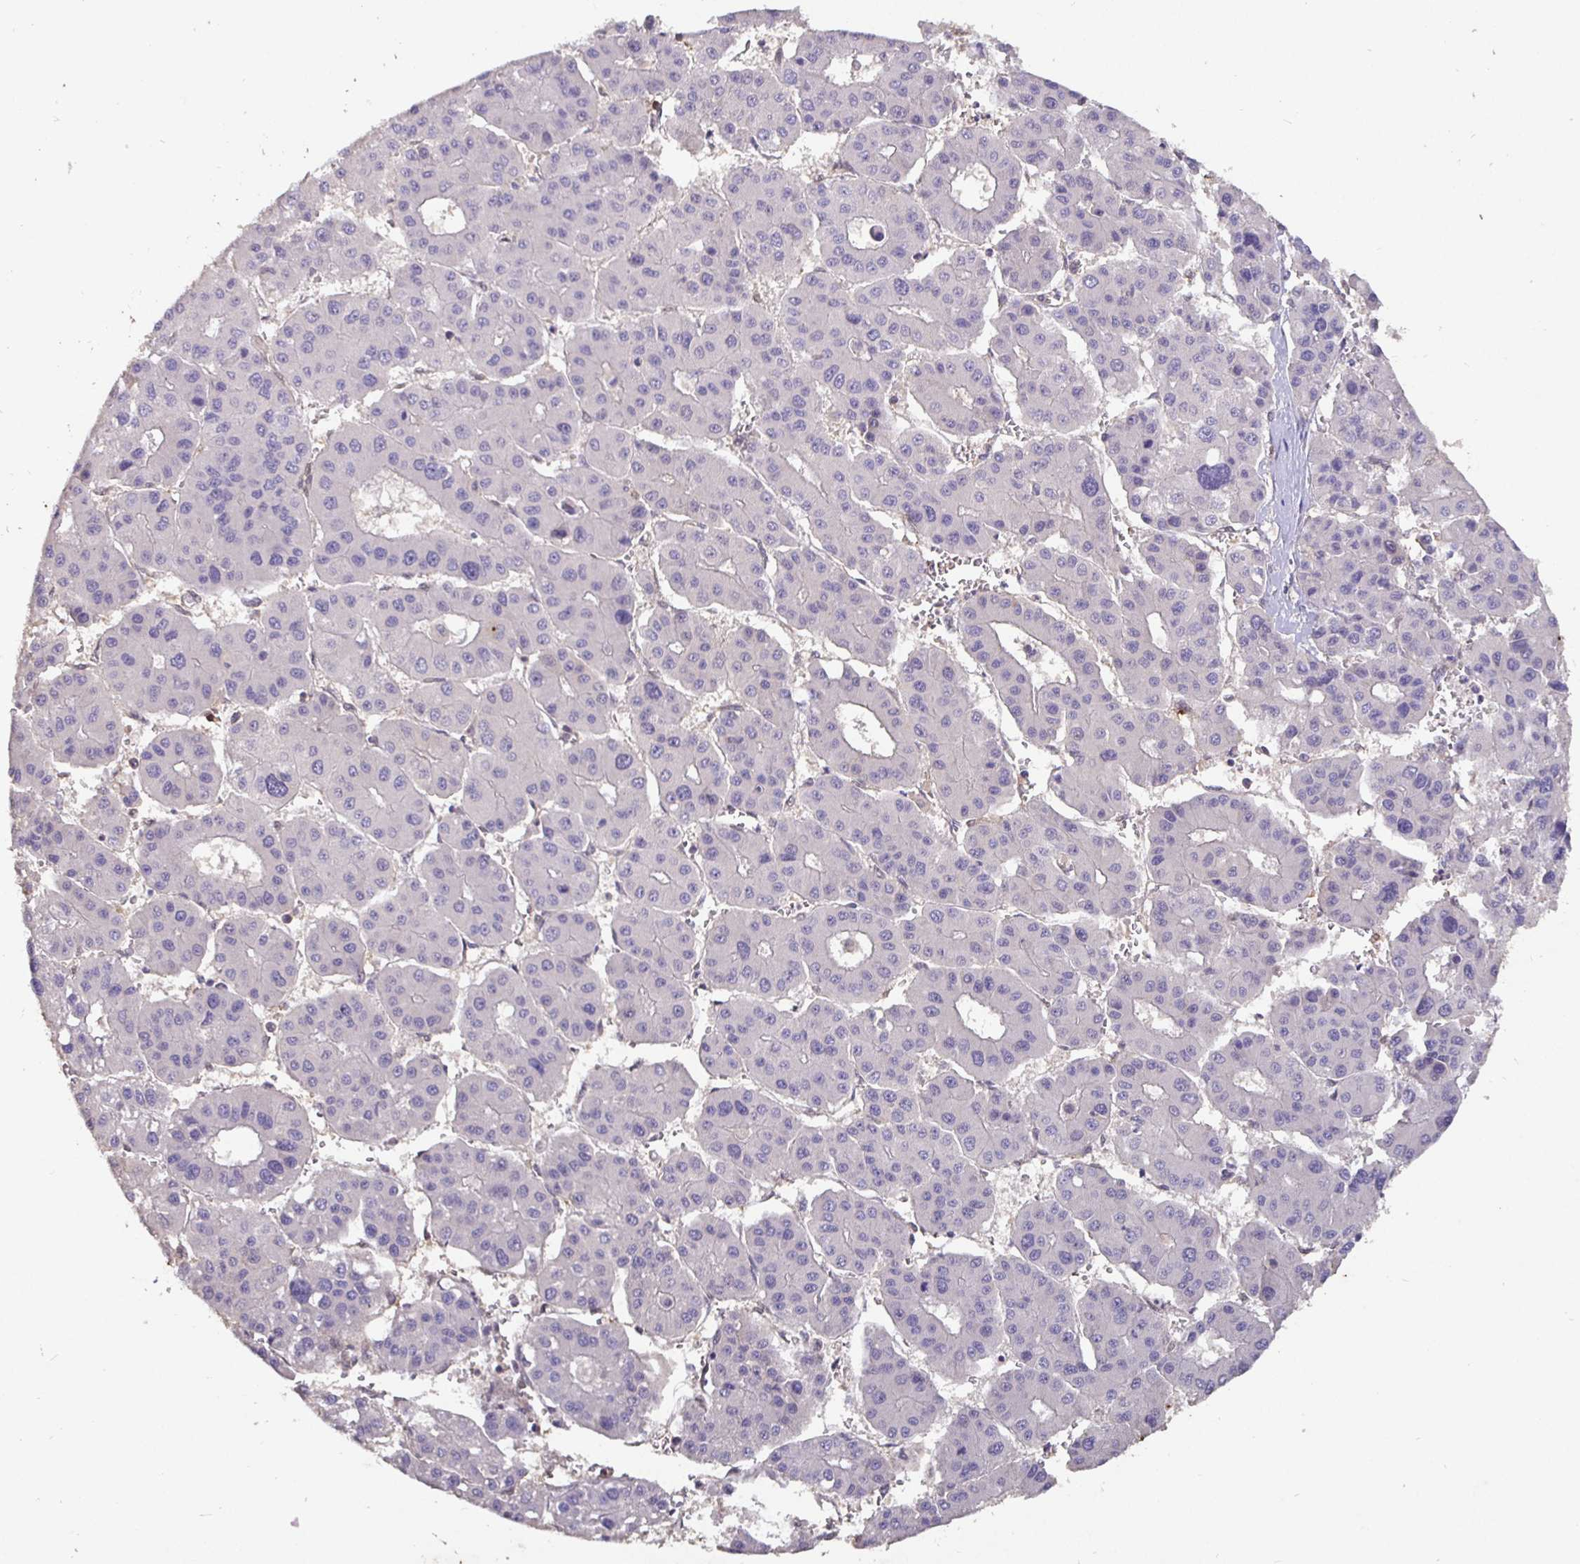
{"staining": {"intensity": "negative", "quantity": "none", "location": "none"}, "tissue": "liver cancer", "cell_type": "Tumor cells", "image_type": "cancer", "snomed": [{"axis": "morphology", "description": "Carcinoma, Hepatocellular, NOS"}, {"axis": "topography", "description": "Liver"}], "caption": "There is no significant staining in tumor cells of liver hepatocellular carcinoma. (DAB (3,3'-diaminobenzidine) immunohistochemistry (IHC), high magnification).", "gene": "SHISA4", "patient": {"sex": "male", "age": 73}}